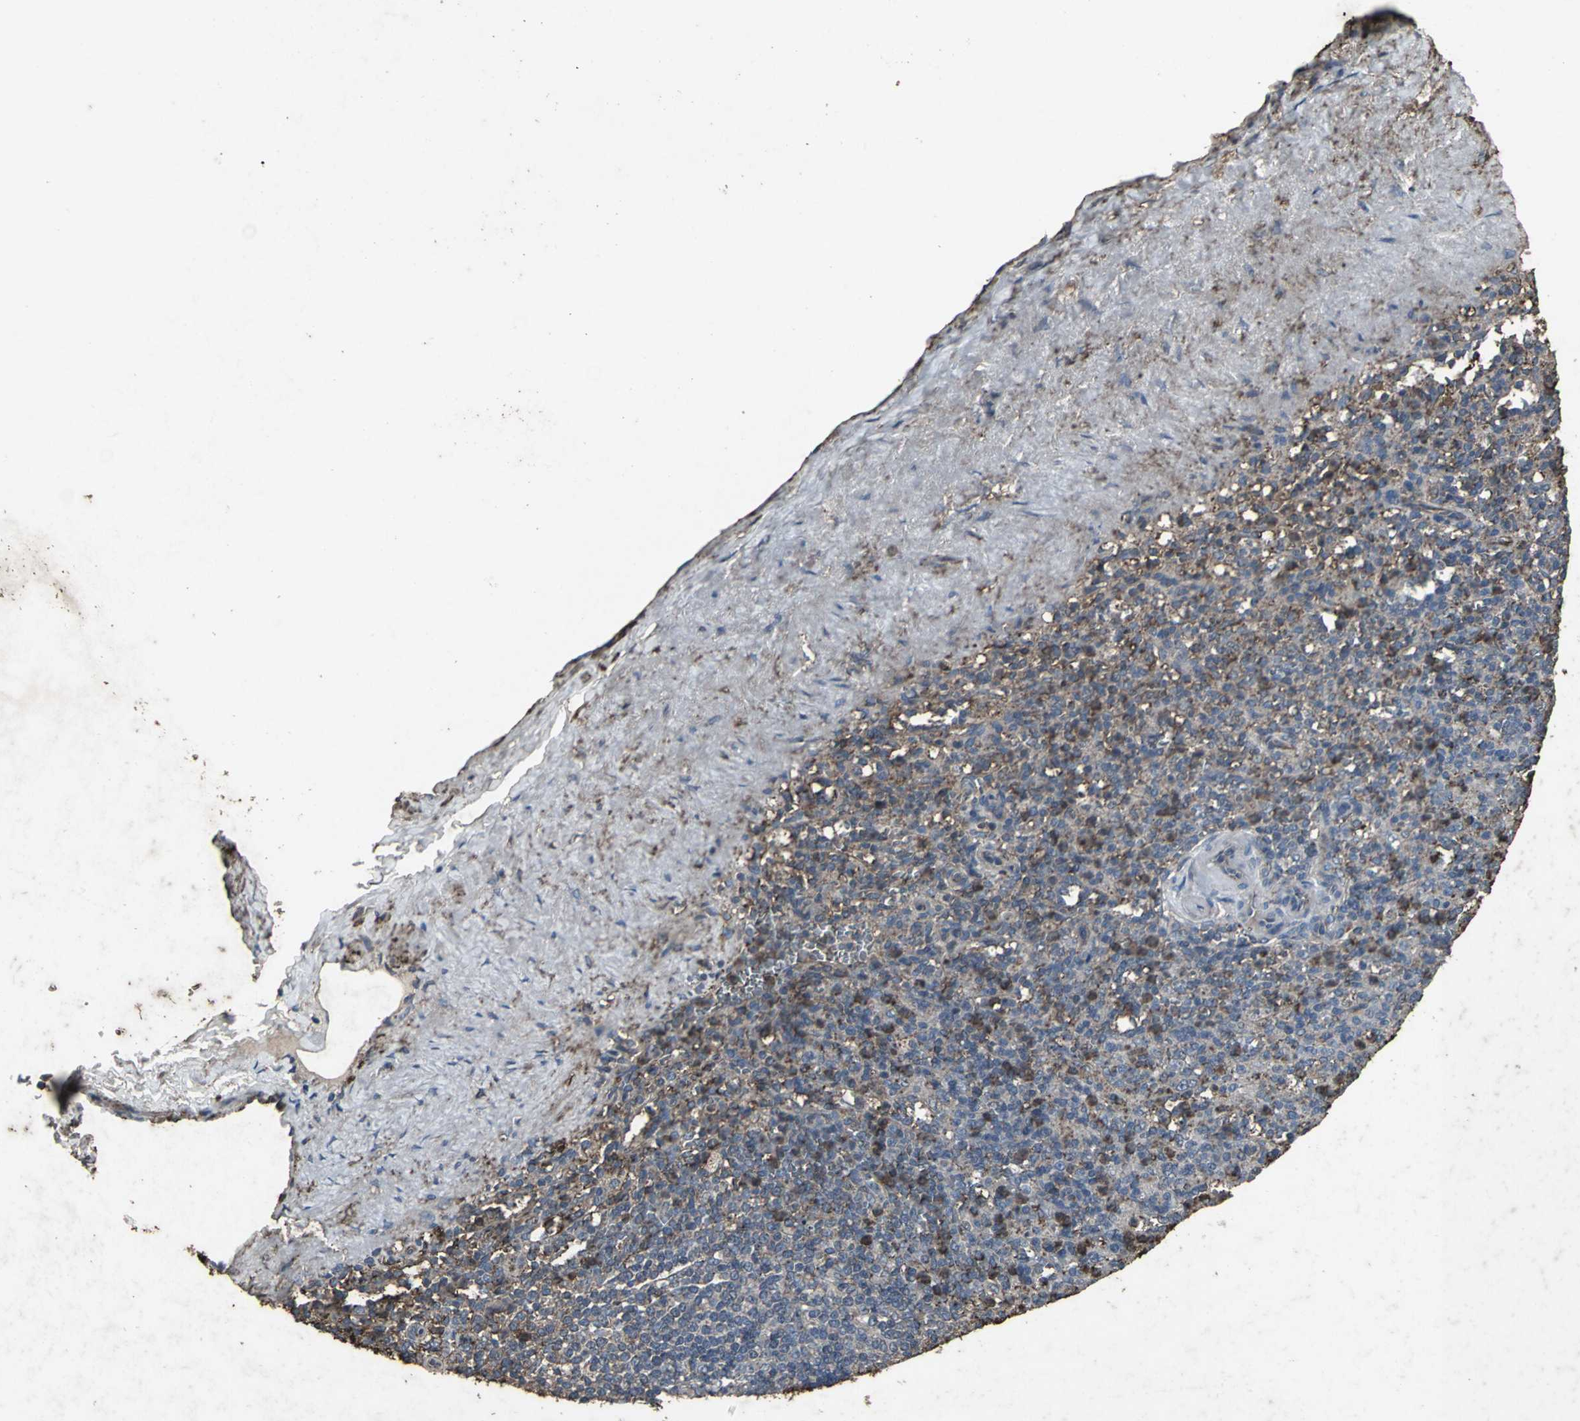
{"staining": {"intensity": "strong", "quantity": "25%-75%", "location": "cytoplasmic/membranous"}, "tissue": "spleen", "cell_type": "Cells in red pulp", "image_type": "normal", "snomed": [{"axis": "morphology", "description": "Normal tissue, NOS"}, {"axis": "topography", "description": "Spleen"}], "caption": "The image shows a brown stain indicating the presence of a protein in the cytoplasmic/membranous of cells in red pulp in spleen. (DAB (3,3'-diaminobenzidine) IHC with brightfield microscopy, high magnification).", "gene": "CCR9", "patient": {"sex": "female", "age": 74}}